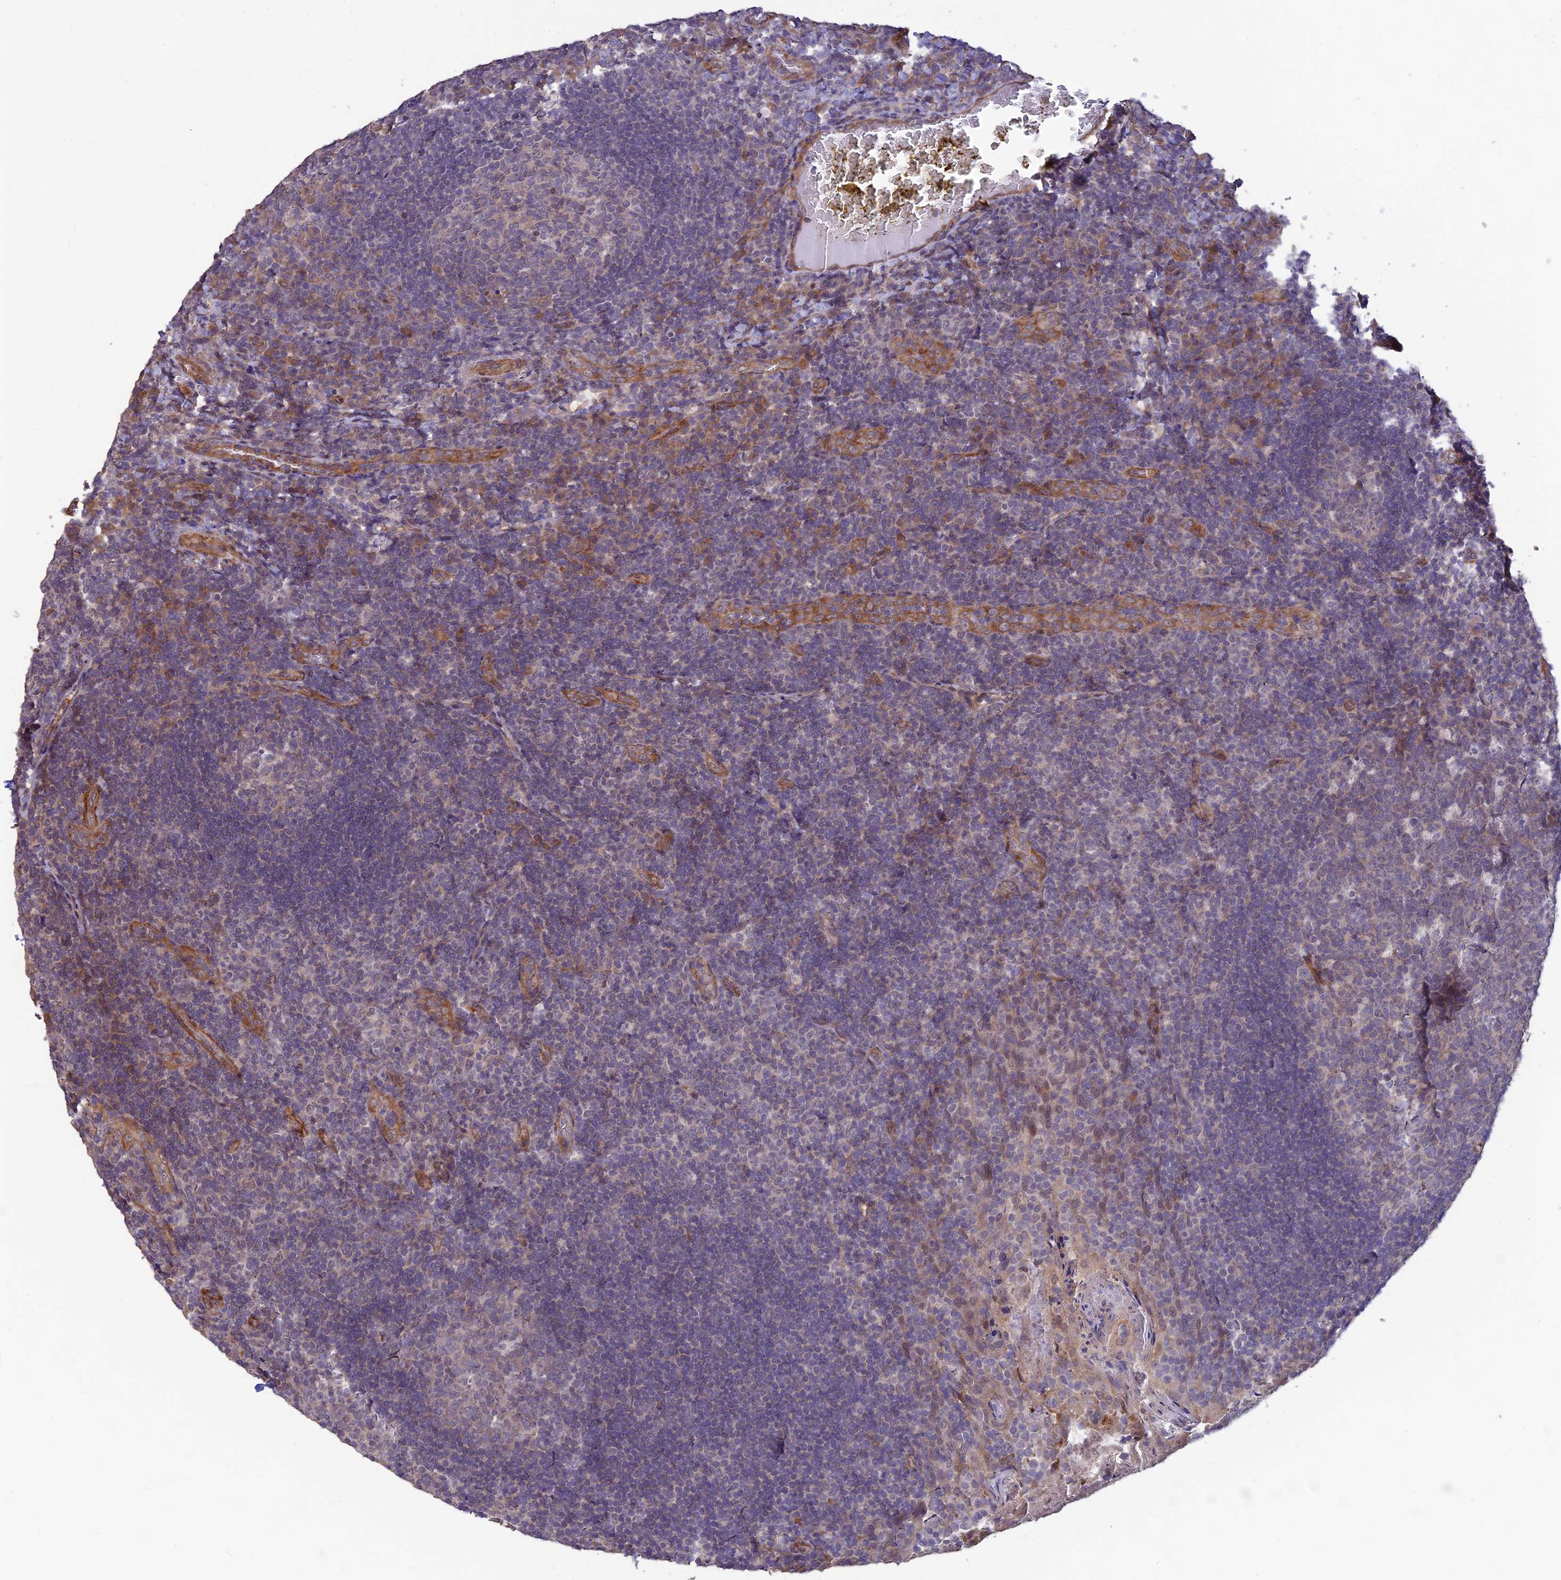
{"staining": {"intensity": "negative", "quantity": "none", "location": "none"}, "tissue": "tonsil", "cell_type": "Germinal center cells", "image_type": "normal", "snomed": [{"axis": "morphology", "description": "Normal tissue, NOS"}, {"axis": "topography", "description": "Tonsil"}], "caption": "This image is of unremarkable tonsil stained with immunohistochemistry to label a protein in brown with the nuclei are counter-stained blue. There is no staining in germinal center cells. The staining is performed using DAB brown chromogen with nuclei counter-stained in using hematoxylin.", "gene": "PAGR1", "patient": {"sex": "male", "age": 17}}